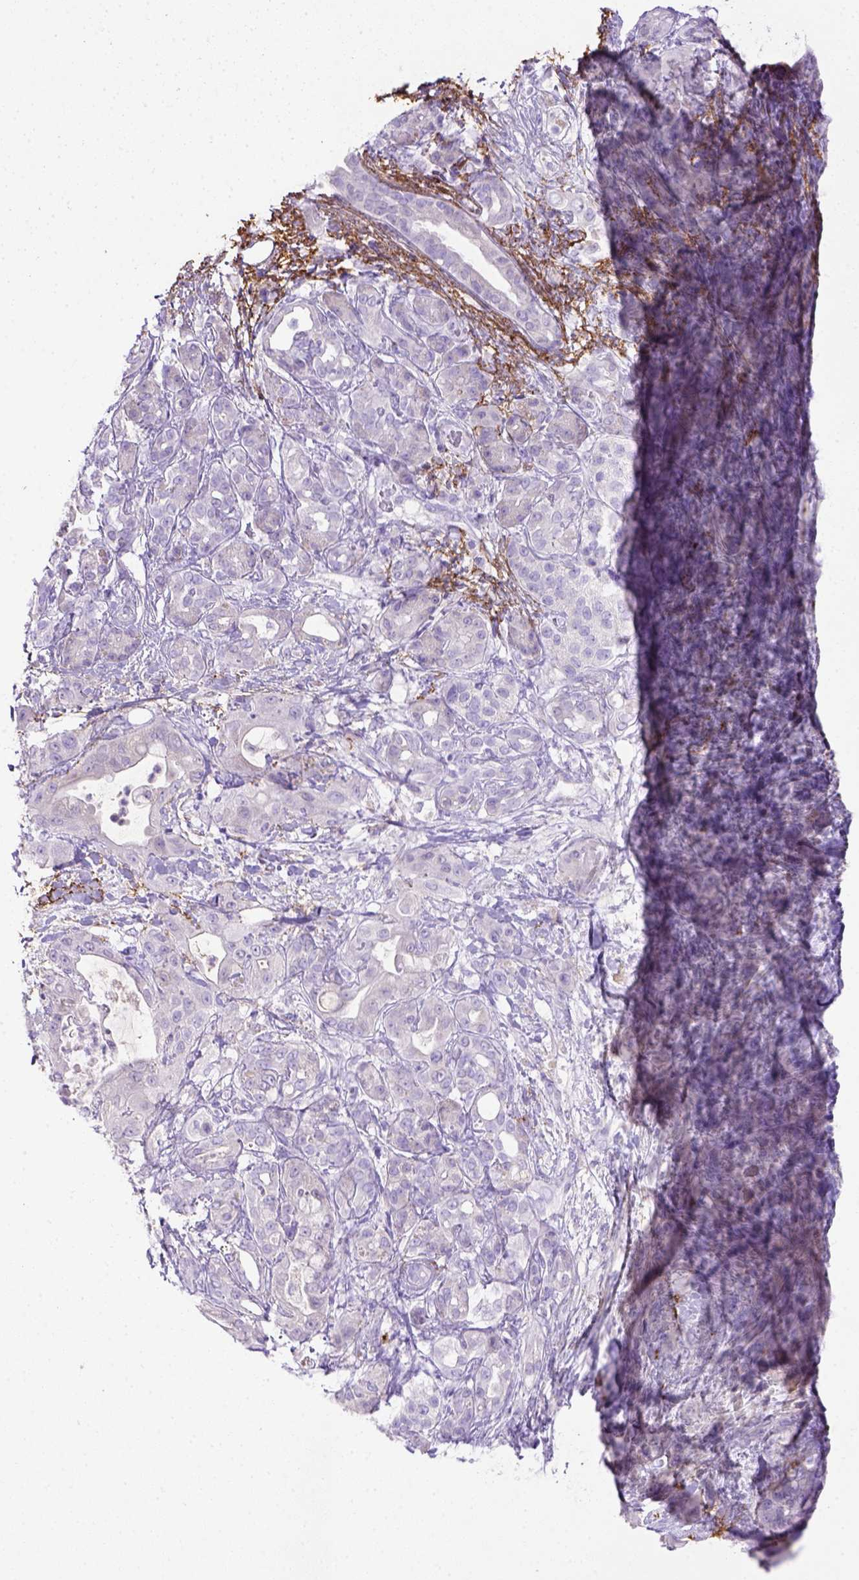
{"staining": {"intensity": "negative", "quantity": "none", "location": "none"}, "tissue": "pancreatic cancer", "cell_type": "Tumor cells", "image_type": "cancer", "snomed": [{"axis": "morphology", "description": "Adenocarcinoma, NOS"}, {"axis": "topography", "description": "Pancreas"}], "caption": "DAB (3,3'-diaminobenzidine) immunohistochemical staining of human pancreatic adenocarcinoma exhibits no significant staining in tumor cells. (Stains: DAB (3,3'-diaminobenzidine) immunohistochemistry with hematoxylin counter stain, Microscopy: brightfield microscopy at high magnification).", "gene": "SIRPD", "patient": {"sex": "male", "age": 71}}